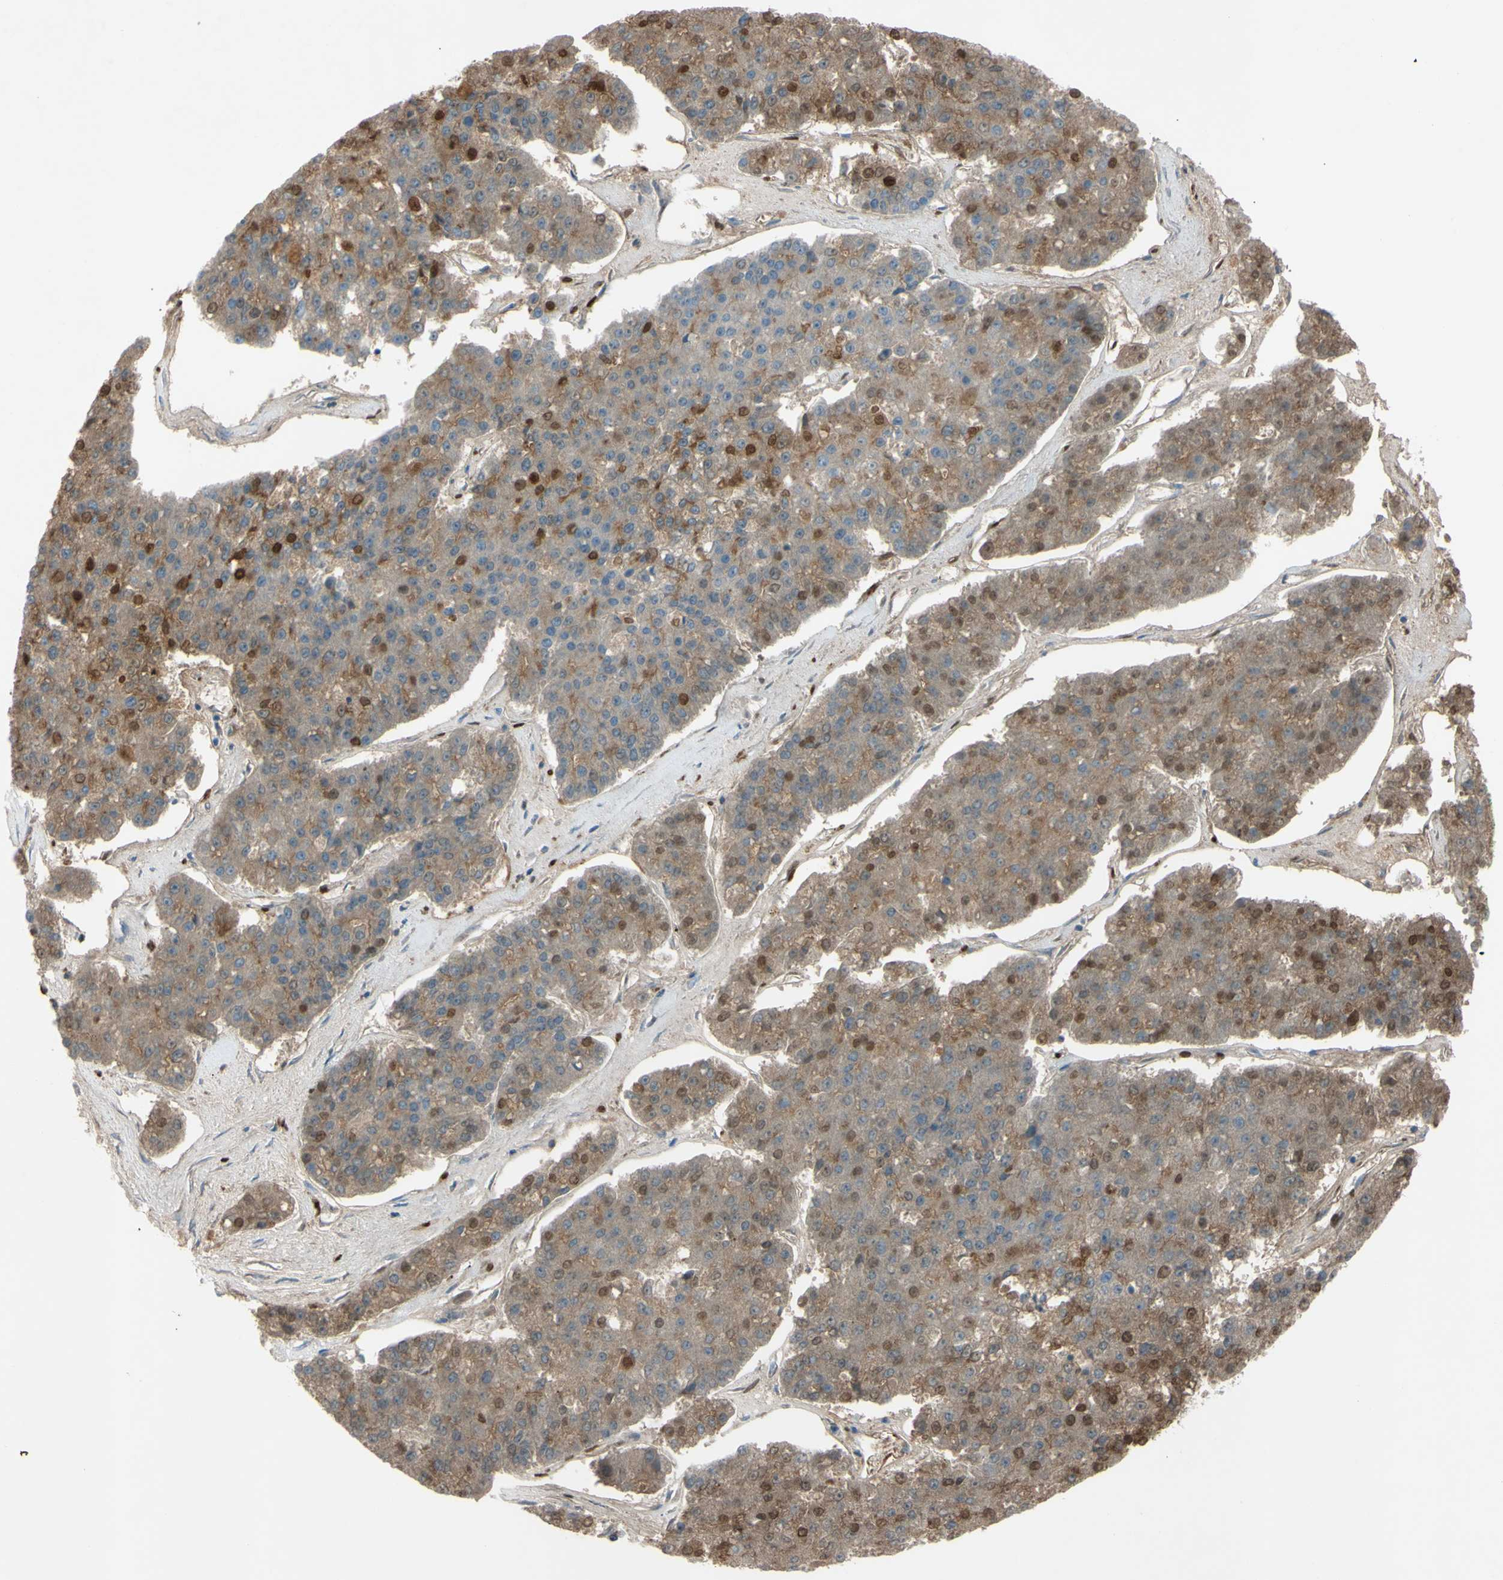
{"staining": {"intensity": "moderate", "quantity": "25%-75%", "location": "cytoplasmic/membranous"}, "tissue": "pancreatic cancer", "cell_type": "Tumor cells", "image_type": "cancer", "snomed": [{"axis": "morphology", "description": "Adenocarcinoma, NOS"}, {"axis": "topography", "description": "Pancreas"}], "caption": "Approximately 25%-75% of tumor cells in pancreatic adenocarcinoma display moderate cytoplasmic/membranous protein expression as visualized by brown immunohistochemical staining.", "gene": "ATRN", "patient": {"sex": "male", "age": 50}}